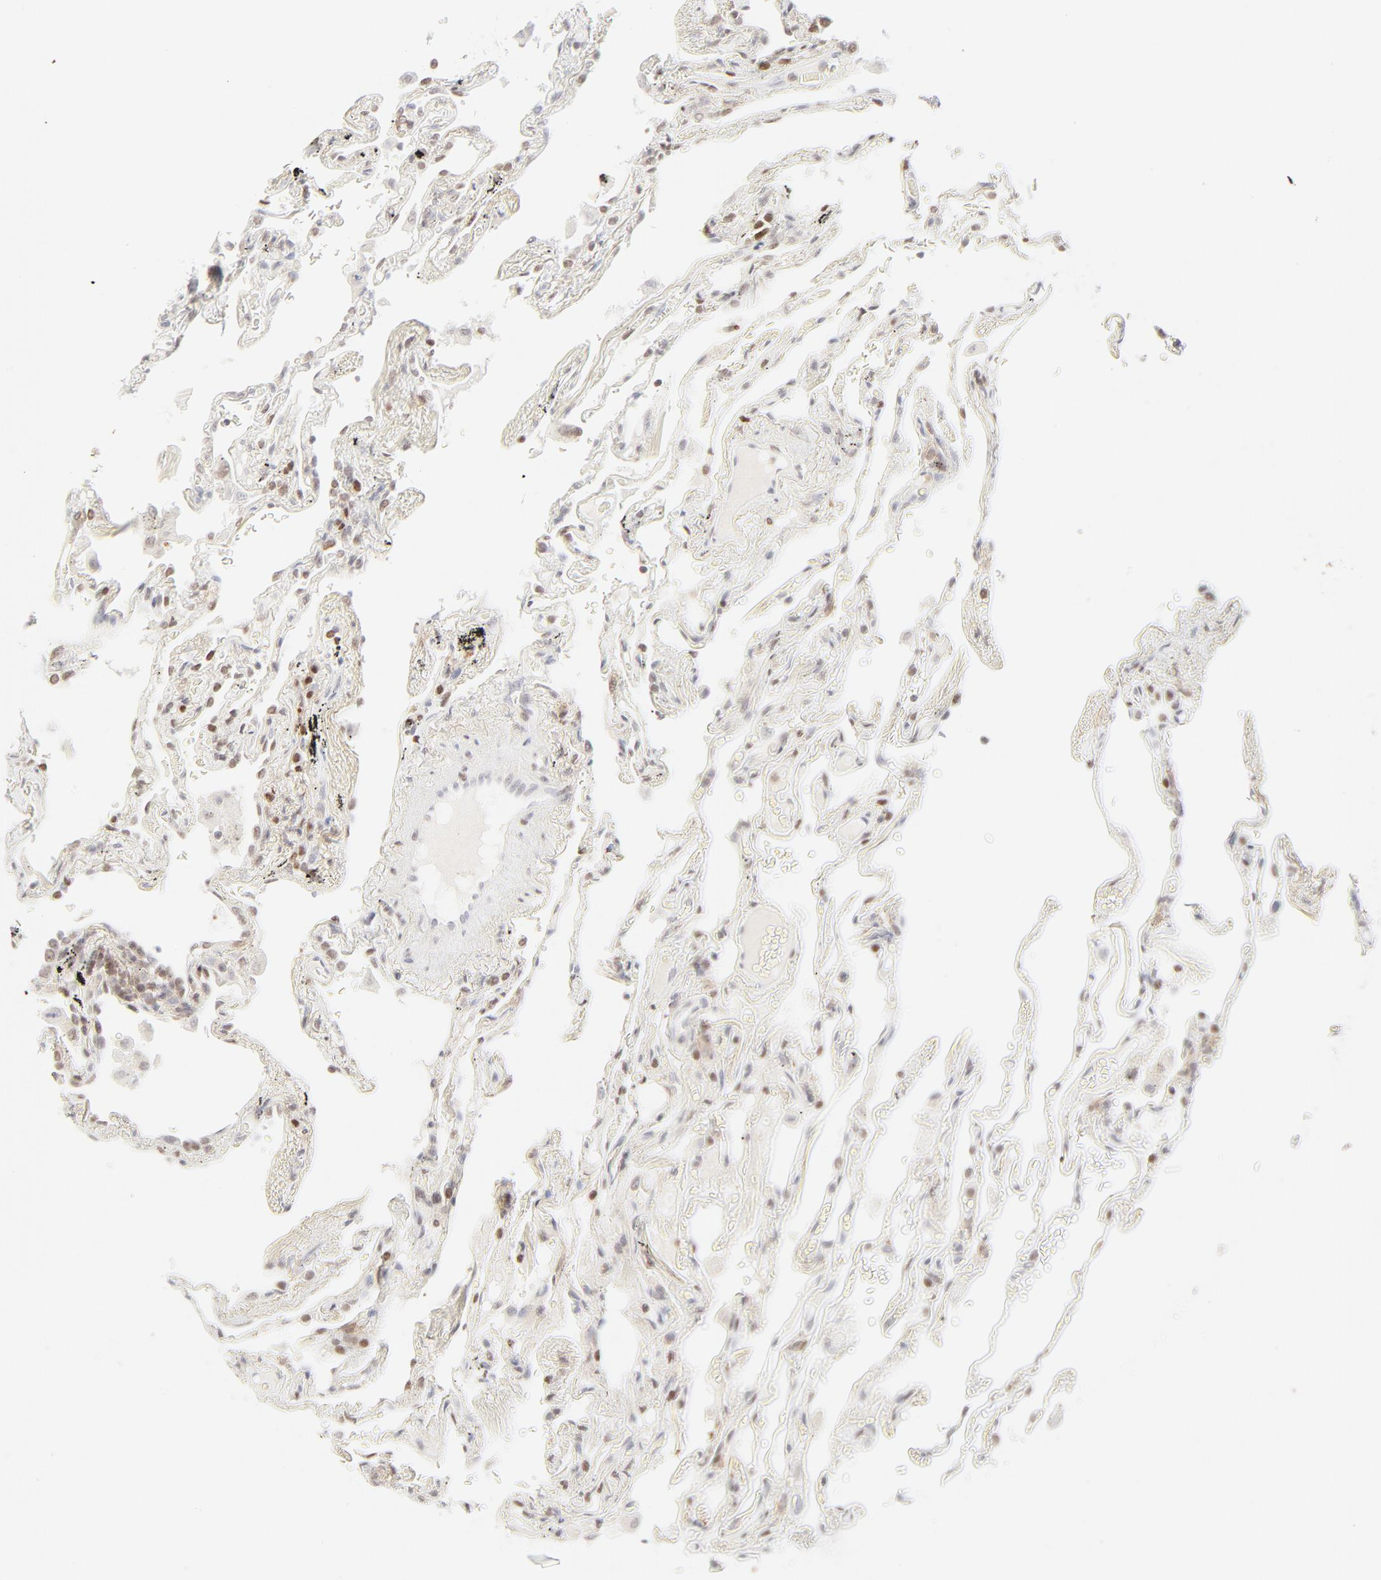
{"staining": {"intensity": "weak", "quantity": "25%-75%", "location": "nuclear"}, "tissue": "lung", "cell_type": "Alveolar cells", "image_type": "normal", "snomed": [{"axis": "morphology", "description": "Normal tissue, NOS"}, {"axis": "morphology", "description": "Inflammation, NOS"}, {"axis": "topography", "description": "Lung"}], "caption": "Brown immunohistochemical staining in unremarkable lung exhibits weak nuclear staining in approximately 25%-75% of alveolar cells. (DAB = brown stain, brightfield microscopy at high magnification).", "gene": "PRKCB", "patient": {"sex": "male", "age": 69}}